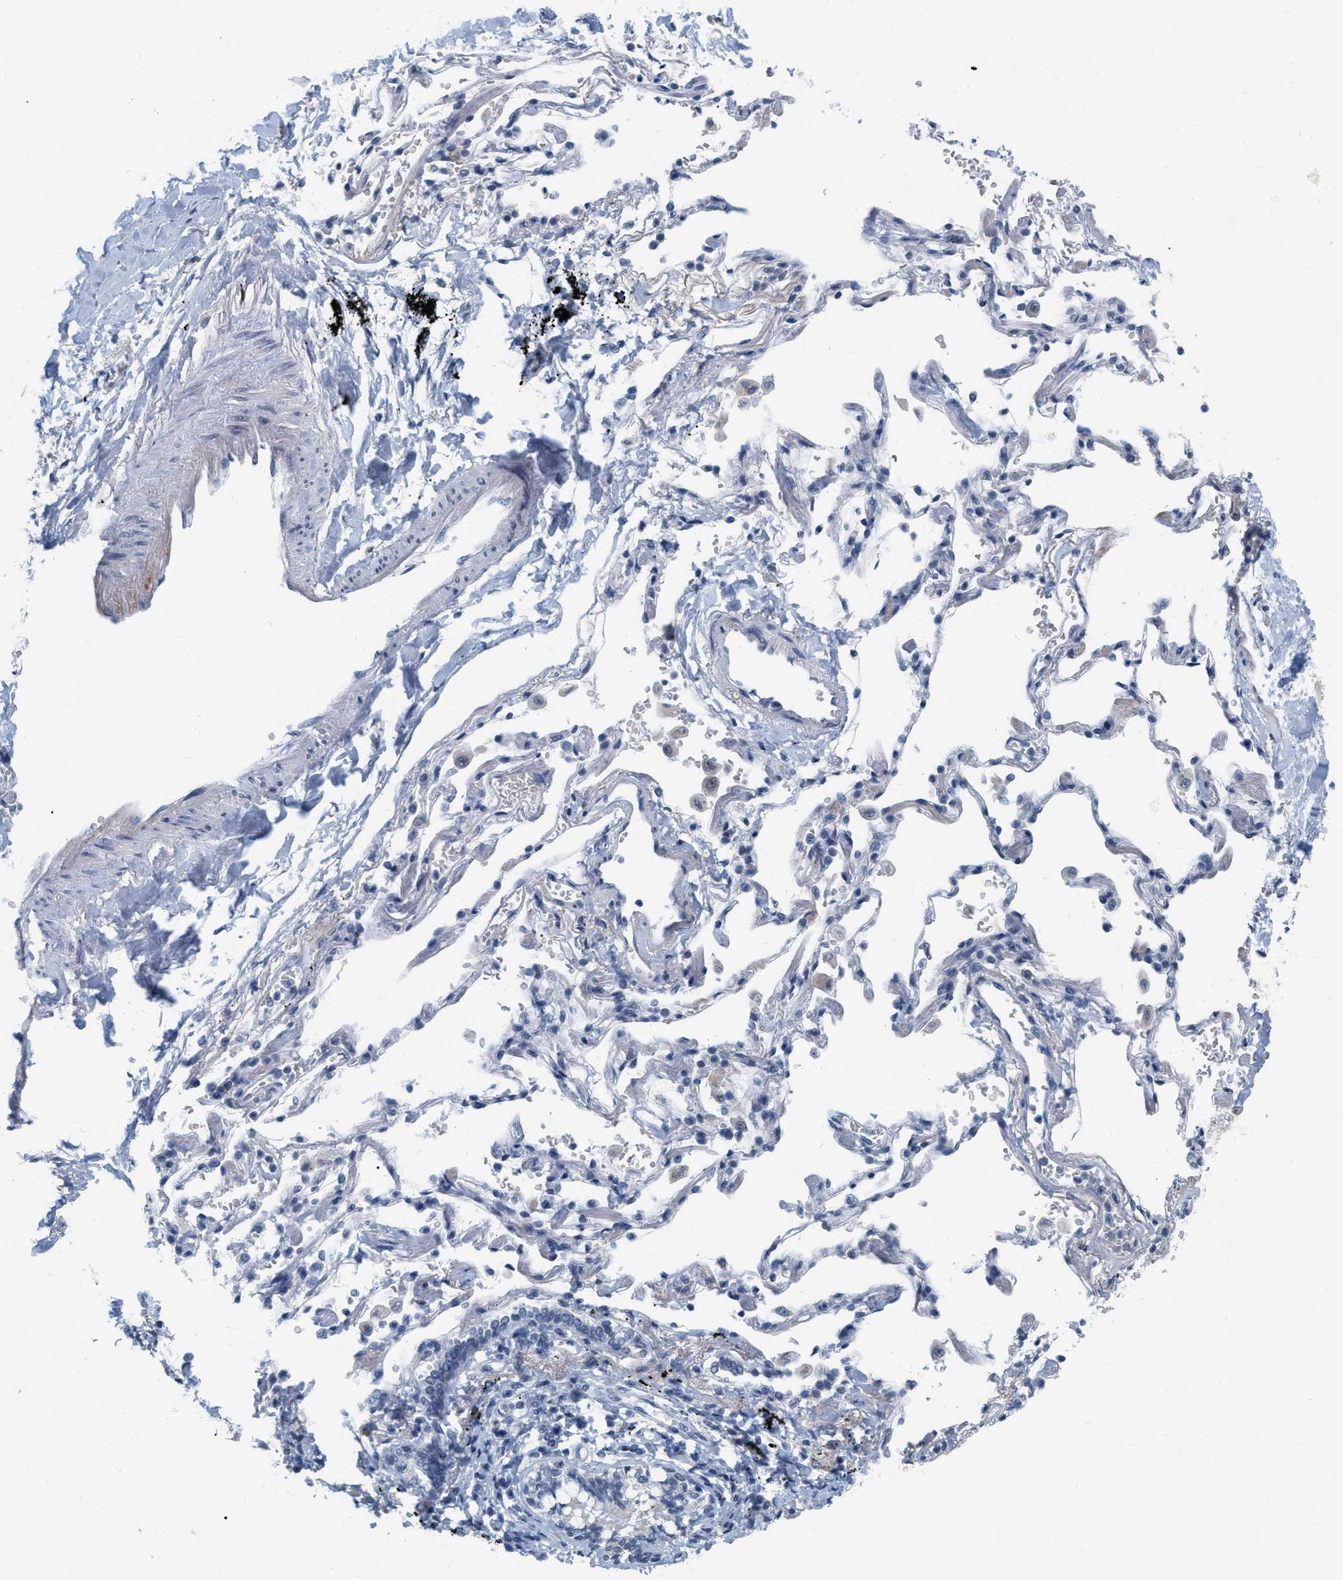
{"staining": {"intensity": "negative", "quantity": "none", "location": "none"}, "tissue": "adipose tissue", "cell_type": "Adipocytes", "image_type": "normal", "snomed": [{"axis": "morphology", "description": "Normal tissue, NOS"}, {"axis": "topography", "description": "Cartilage tissue"}, {"axis": "topography", "description": "Lung"}], "caption": "Immunohistochemistry of normal adipose tissue demonstrates no staining in adipocytes. Brightfield microscopy of IHC stained with DAB (3,3'-diaminobenzidine) (brown) and hematoxylin (blue), captured at high magnification.", "gene": "XIRP1", "patient": {"sex": "female", "age": 77}}